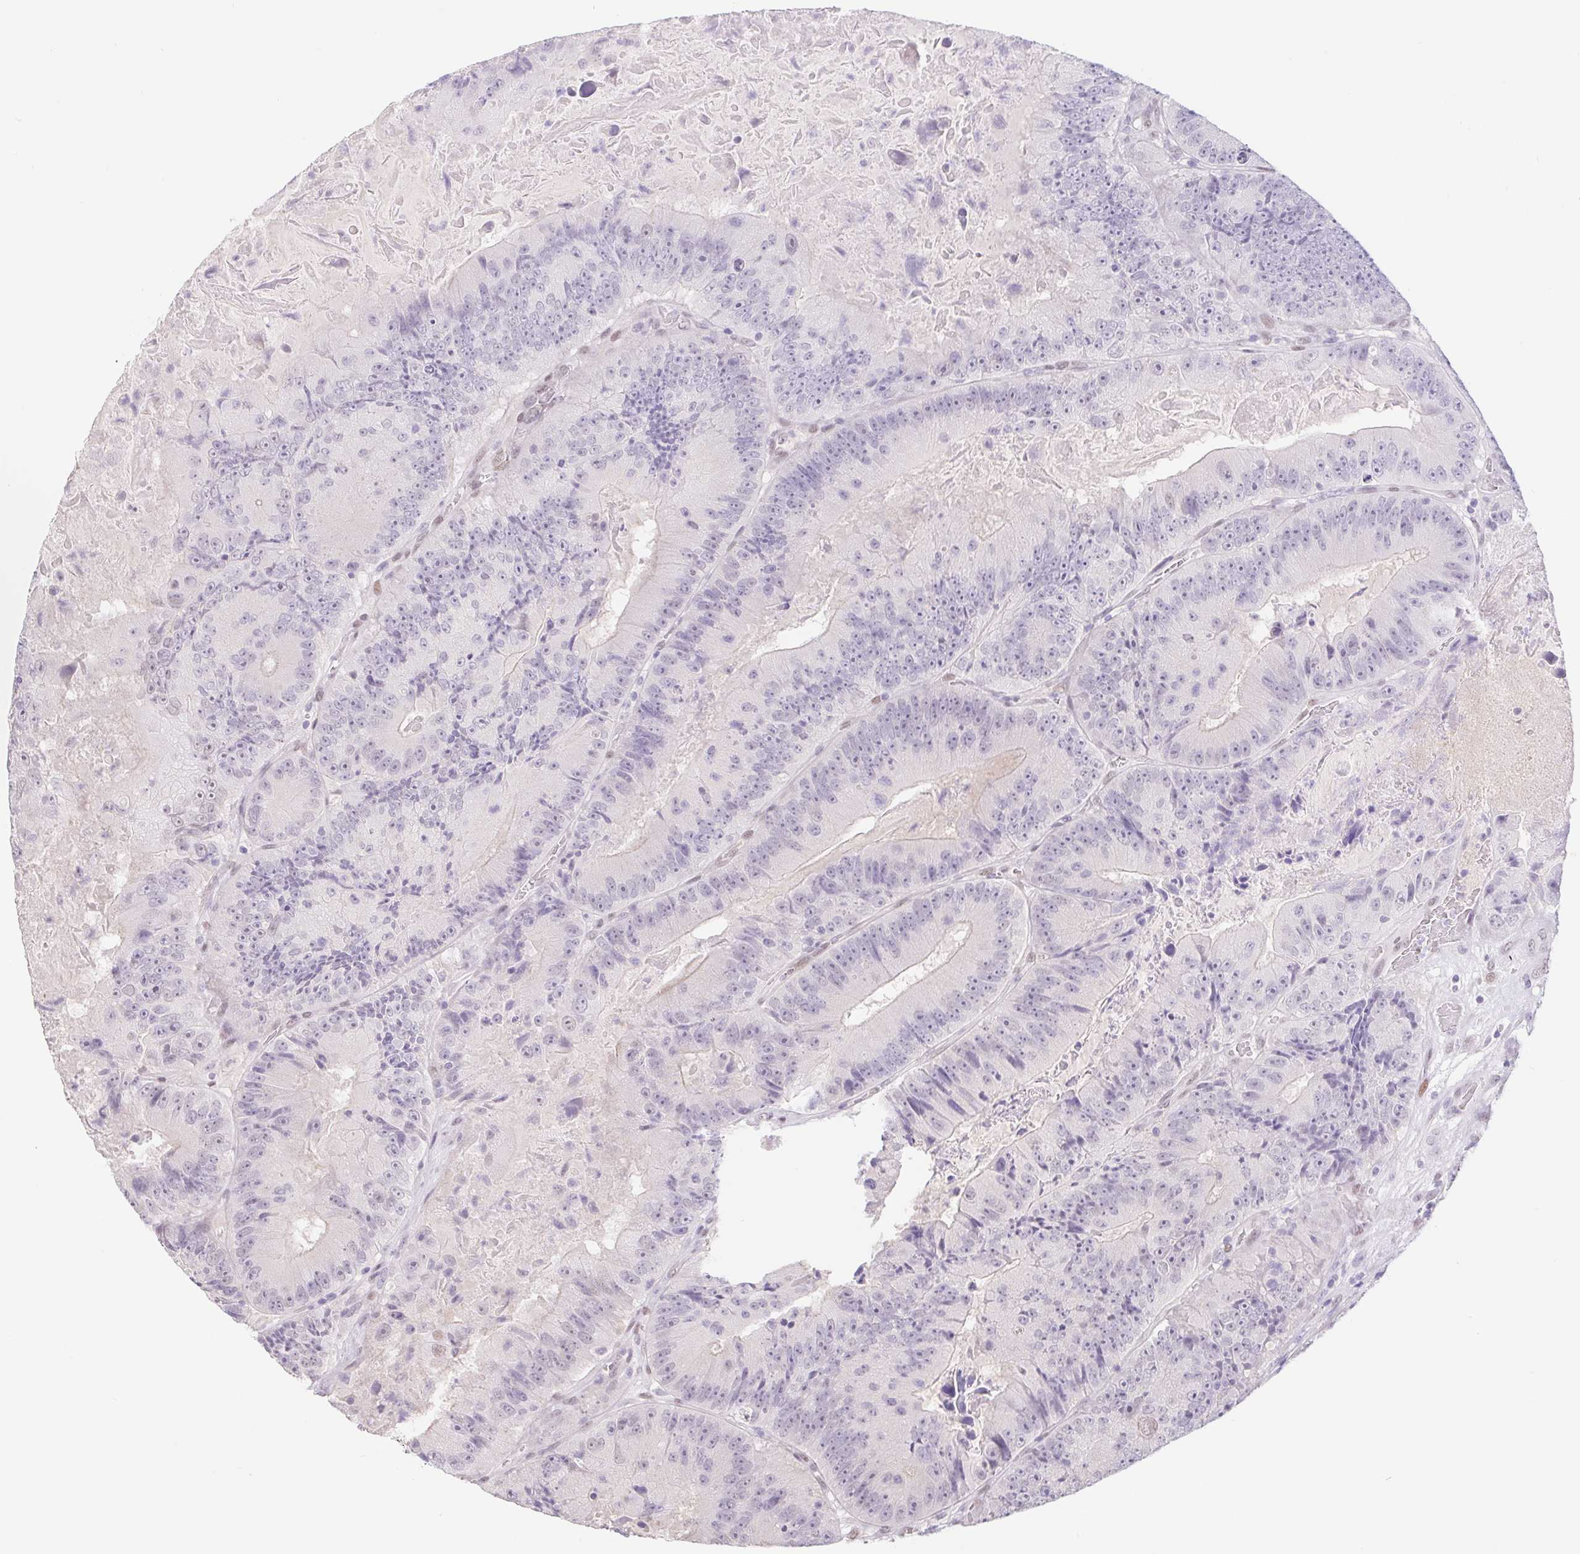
{"staining": {"intensity": "negative", "quantity": "none", "location": "none"}, "tissue": "colorectal cancer", "cell_type": "Tumor cells", "image_type": "cancer", "snomed": [{"axis": "morphology", "description": "Adenocarcinoma, NOS"}, {"axis": "topography", "description": "Colon"}], "caption": "High magnification brightfield microscopy of colorectal cancer stained with DAB (brown) and counterstained with hematoxylin (blue): tumor cells show no significant expression. (Immunohistochemistry, brightfield microscopy, high magnification).", "gene": "CAND1", "patient": {"sex": "female", "age": 86}}